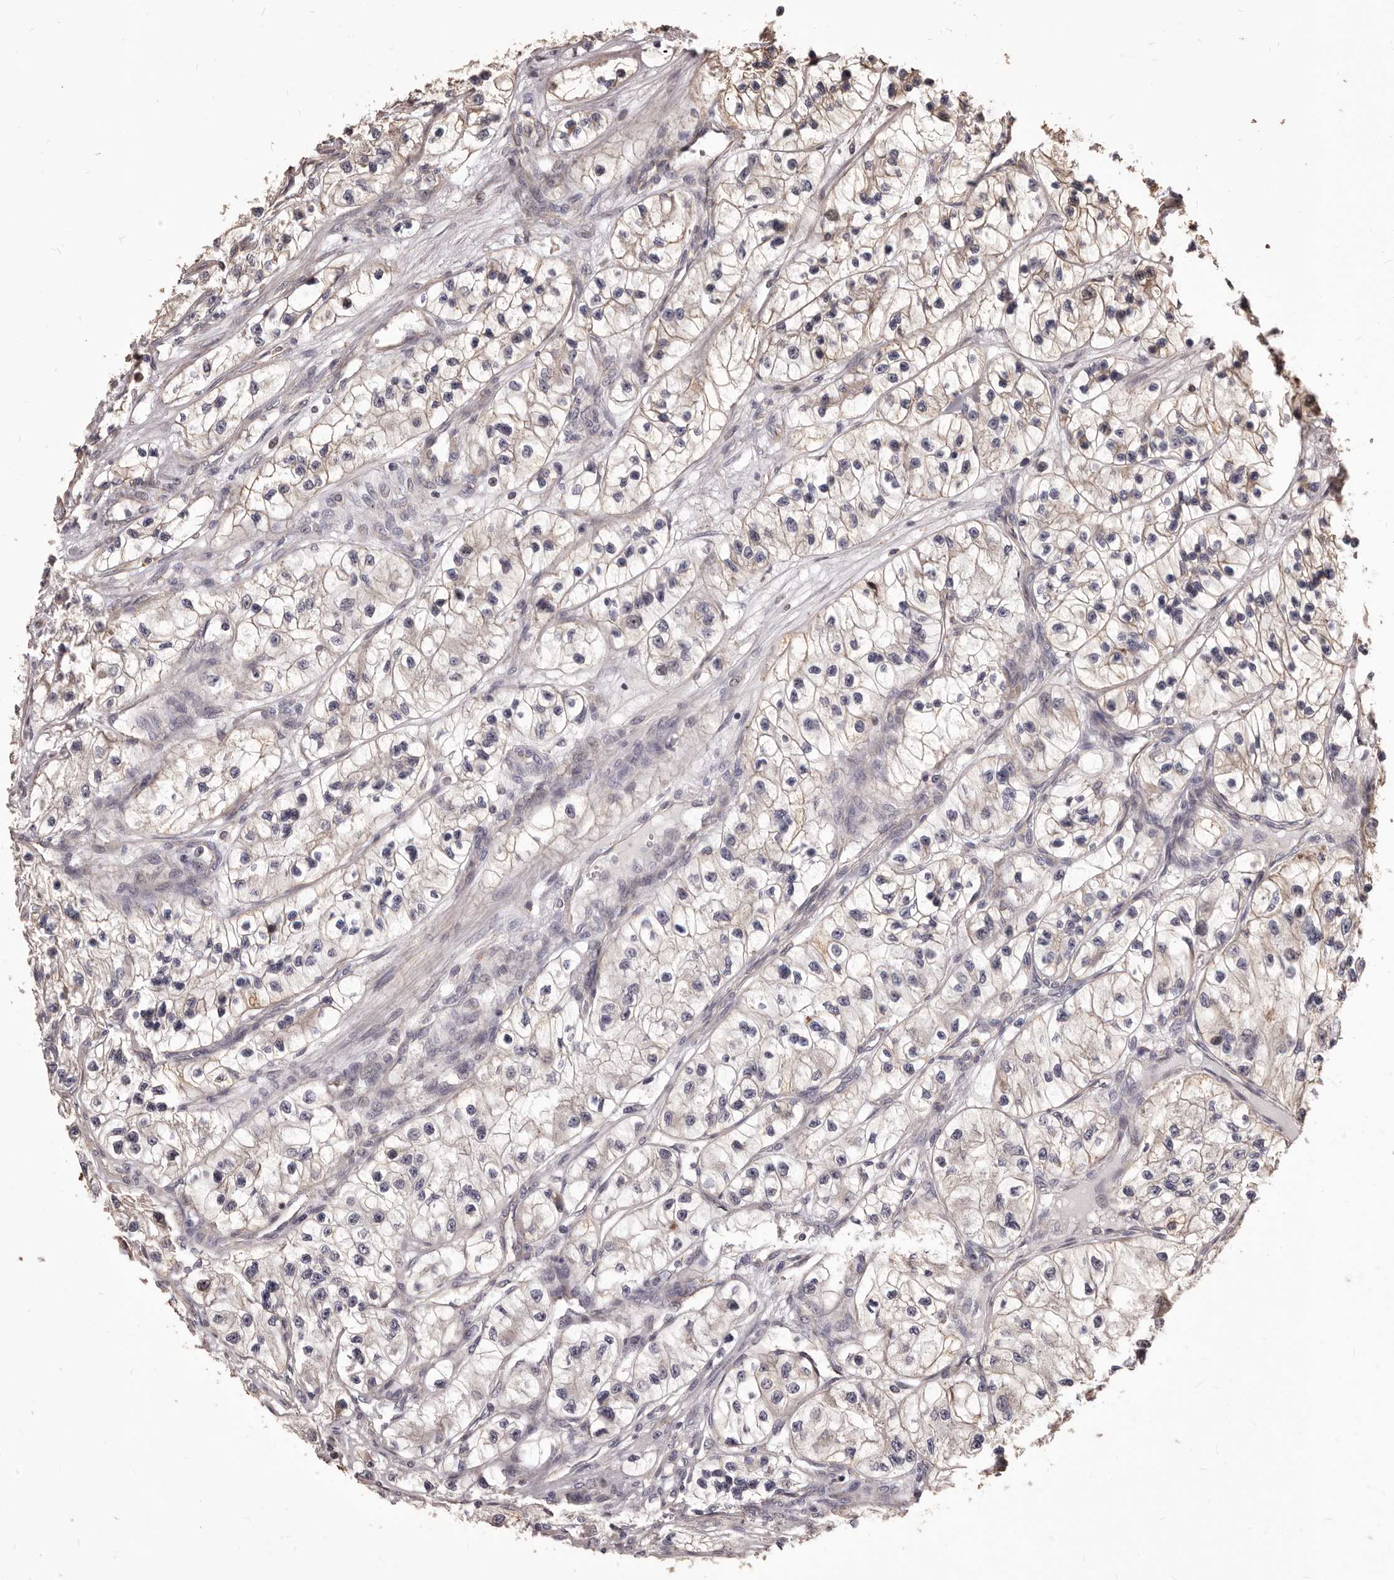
{"staining": {"intensity": "weak", "quantity": "<25%", "location": "cytoplasmic/membranous"}, "tissue": "renal cancer", "cell_type": "Tumor cells", "image_type": "cancer", "snomed": [{"axis": "morphology", "description": "Adenocarcinoma, NOS"}, {"axis": "topography", "description": "Kidney"}], "caption": "This is an immunohistochemistry (IHC) photomicrograph of human renal adenocarcinoma. There is no positivity in tumor cells.", "gene": "ALPK1", "patient": {"sex": "female", "age": 57}}